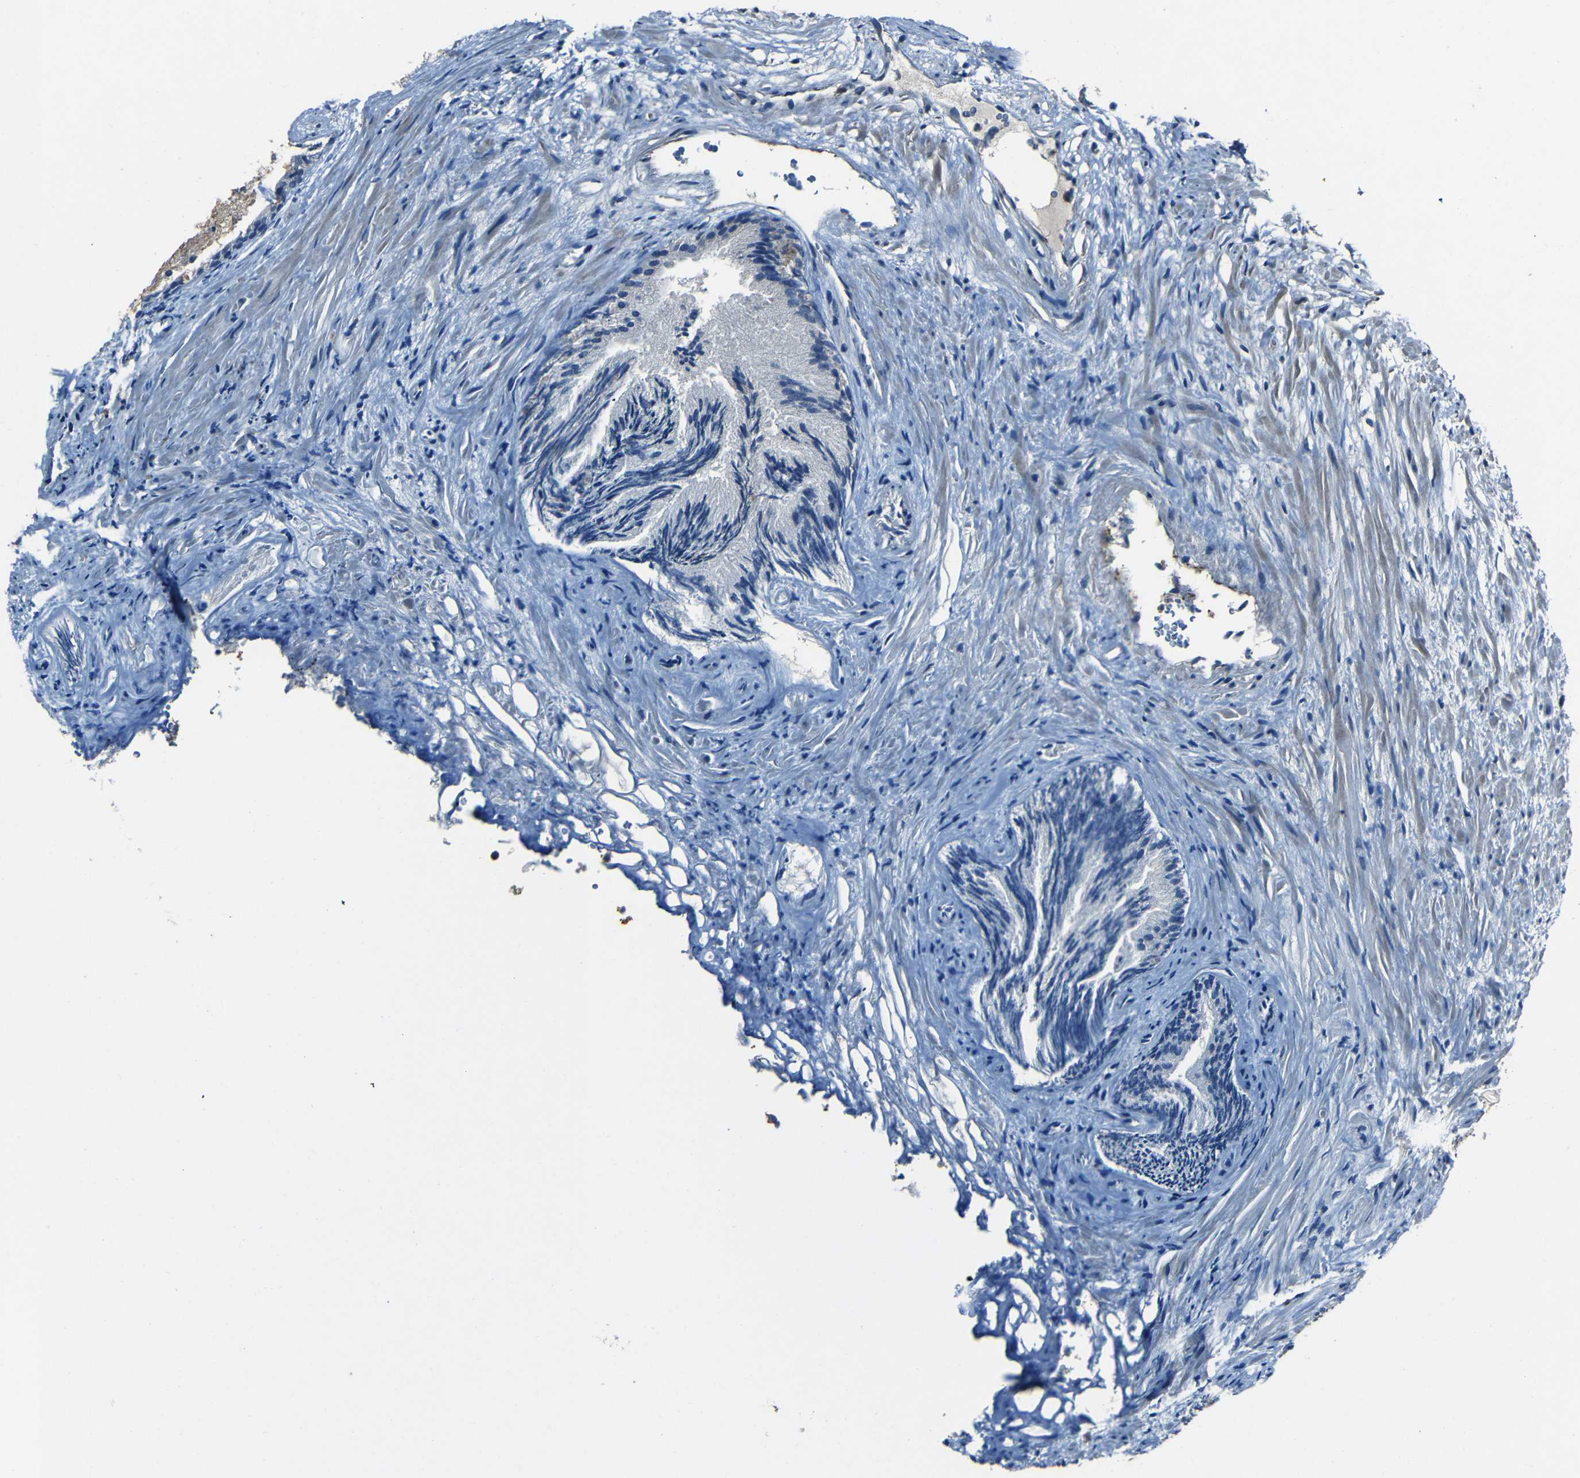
{"staining": {"intensity": "negative", "quantity": "none", "location": "none"}, "tissue": "prostate", "cell_type": "Glandular cells", "image_type": "normal", "snomed": [{"axis": "morphology", "description": "Normal tissue, NOS"}, {"axis": "topography", "description": "Prostate"}], "caption": "The micrograph demonstrates no staining of glandular cells in normal prostate. (Brightfield microscopy of DAB (3,3'-diaminobenzidine) IHC at high magnification).", "gene": "SLA", "patient": {"sex": "male", "age": 76}}